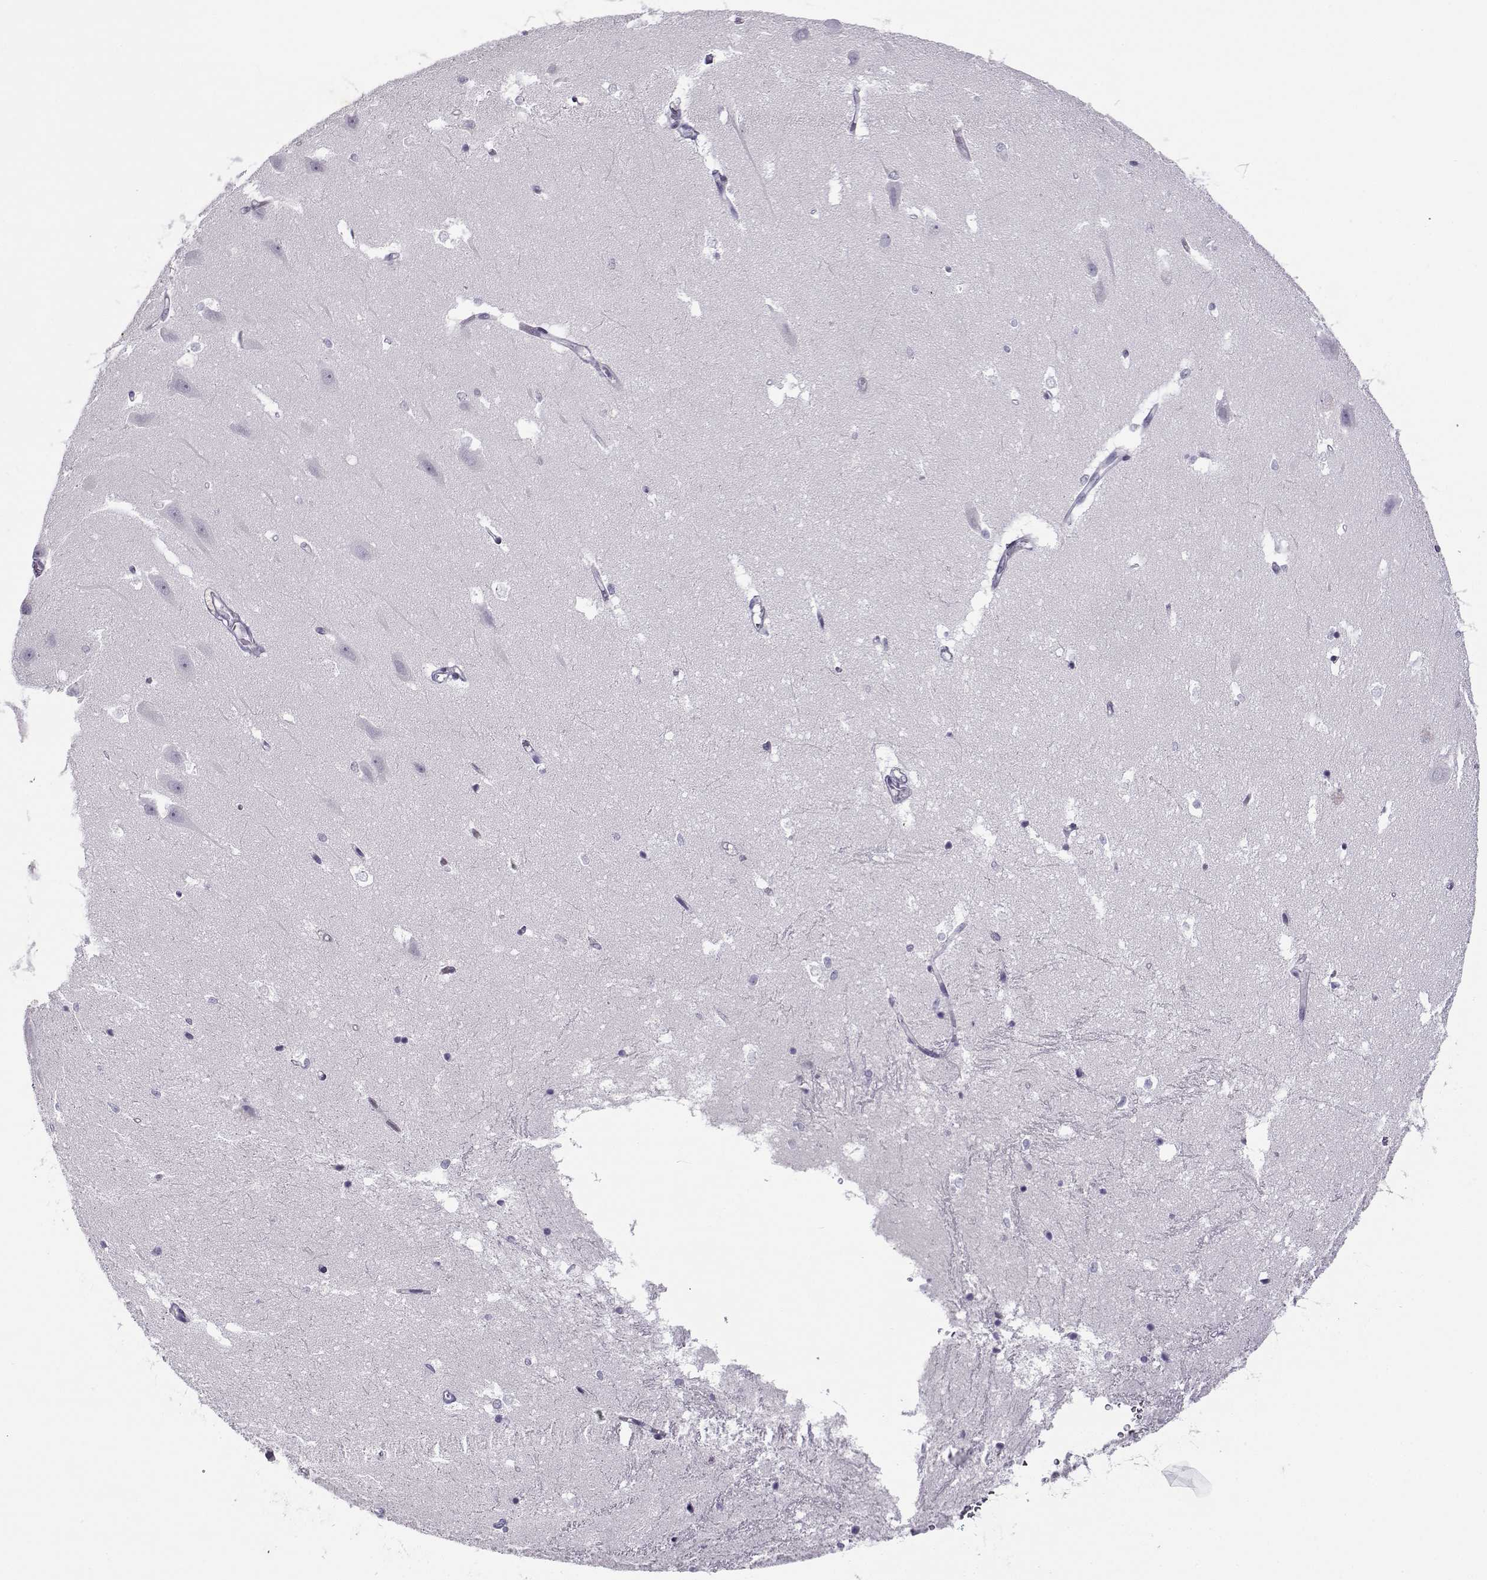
{"staining": {"intensity": "negative", "quantity": "none", "location": "none"}, "tissue": "hippocampus", "cell_type": "Glial cells", "image_type": "normal", "snomed": [{"axis": "morphology", "description": "Normal tissue, NOS"}, {"axis": "topography", "description": "Hippocampus"}], "caption": "Protein analysis of normal hippocampus shows no significant expression in glial cells. (DAB (3,3'-diaminobenzidine) immunohistochemistry, high magnification).", "gene": "TEX55", "patient": {"sex": "male", "age": 44}}